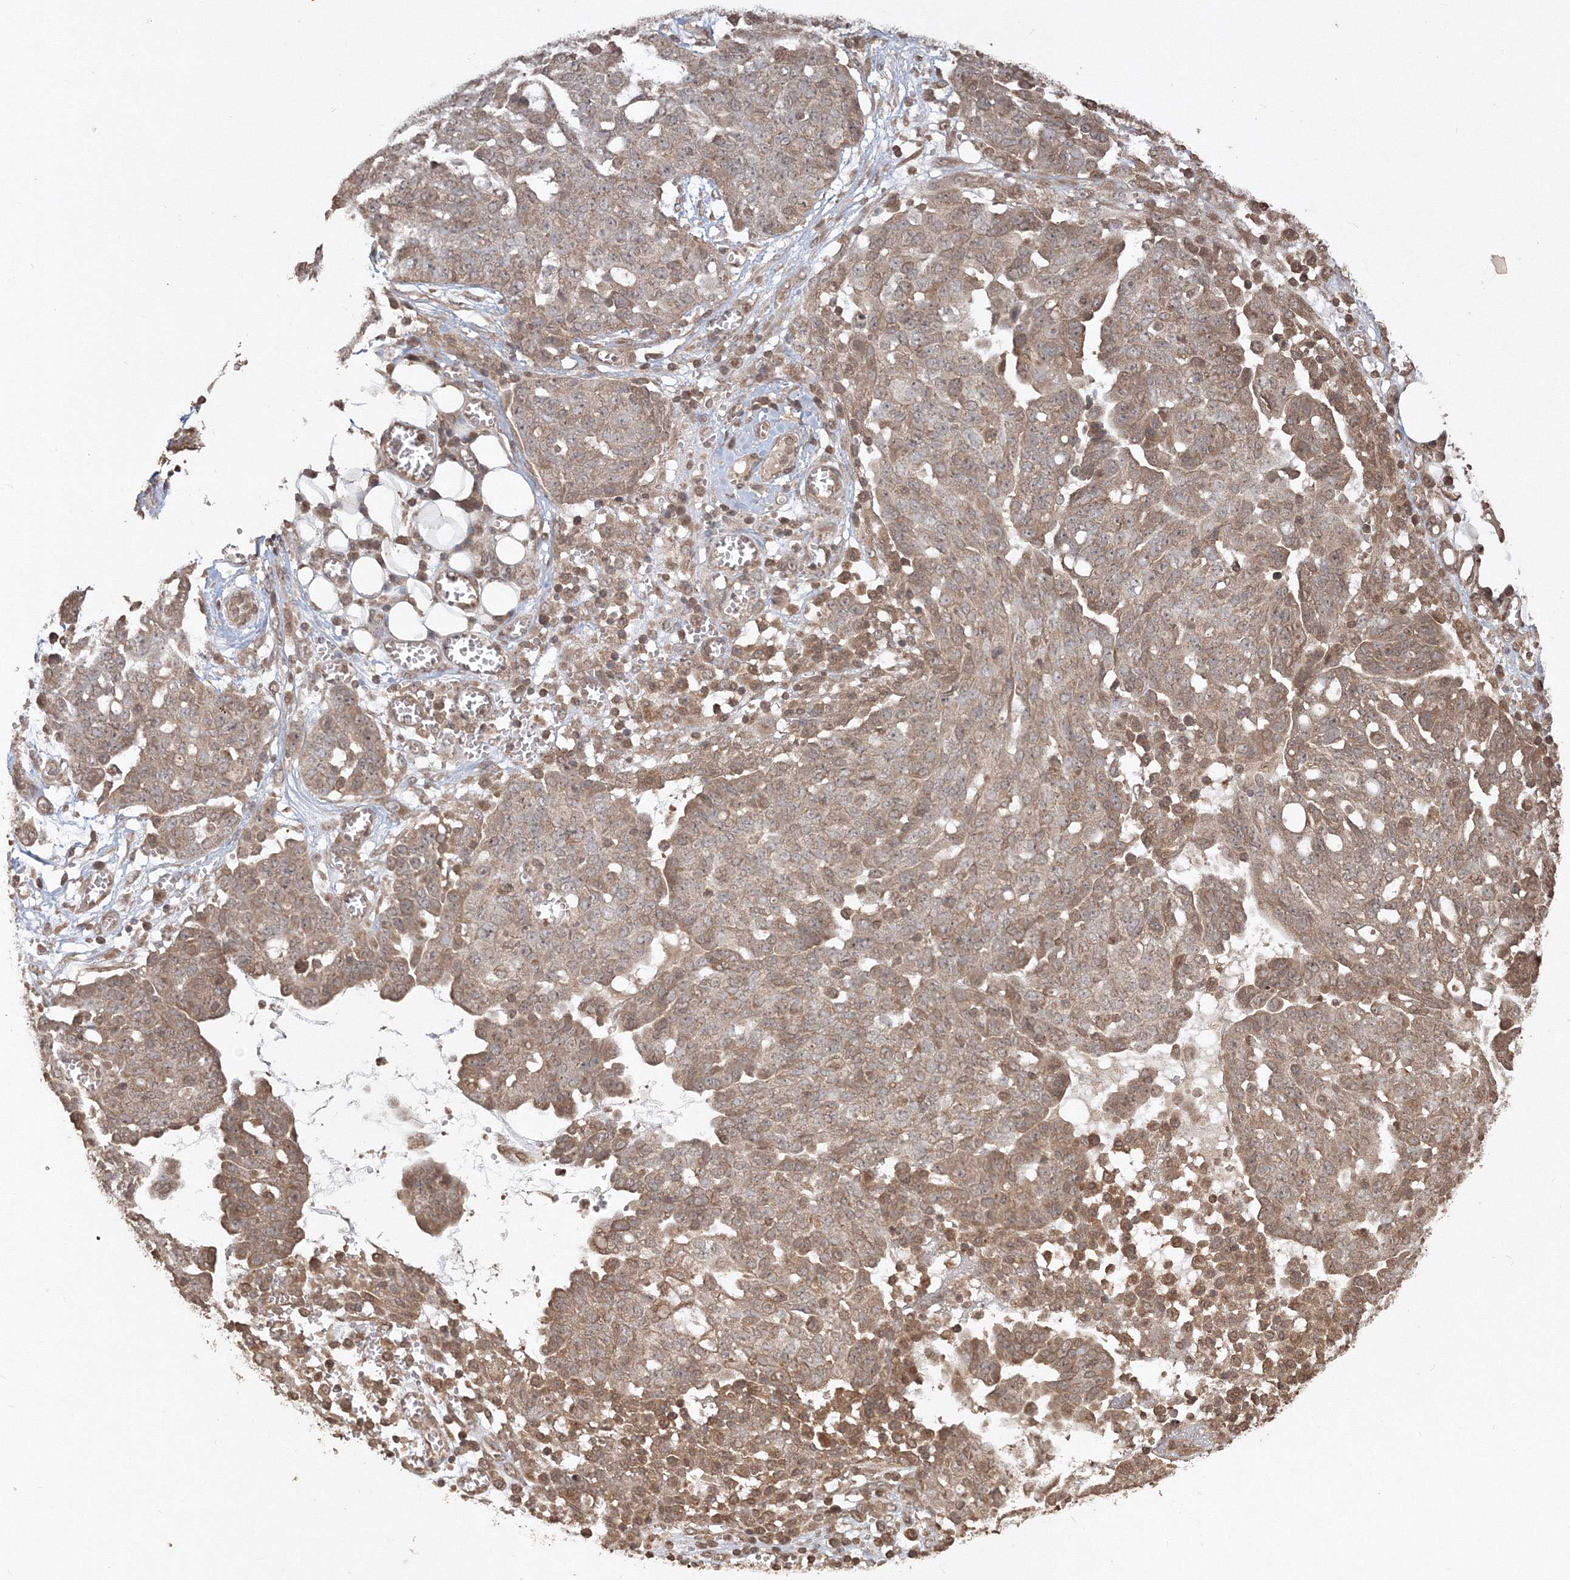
{"staining": {"intensity": "moderate", "quantity": "25%-75%", "location": "cytoplasmic/membranous"}, "tissue": "ovarian cancer", "cell_type": "Tumor cells", "image_type": "cancer", "snomed": [{"axis": "morphology", "description": "Cystadenocarcinoma, serous, NOS"}, {"axis": "topography", "description": "Soft tissue"}, {"axis": "topography", "description": "Ovary"}], "caption": "High-power microscopy captured an IHC micrograph of ovarian serous cystadenocarcinoma, revealing moderate cytoplasmic/membranous staining in about 25%-75% of tumor cells.", "gene": "CCDC122", "patient": {"sex": "female", "age": 57}}